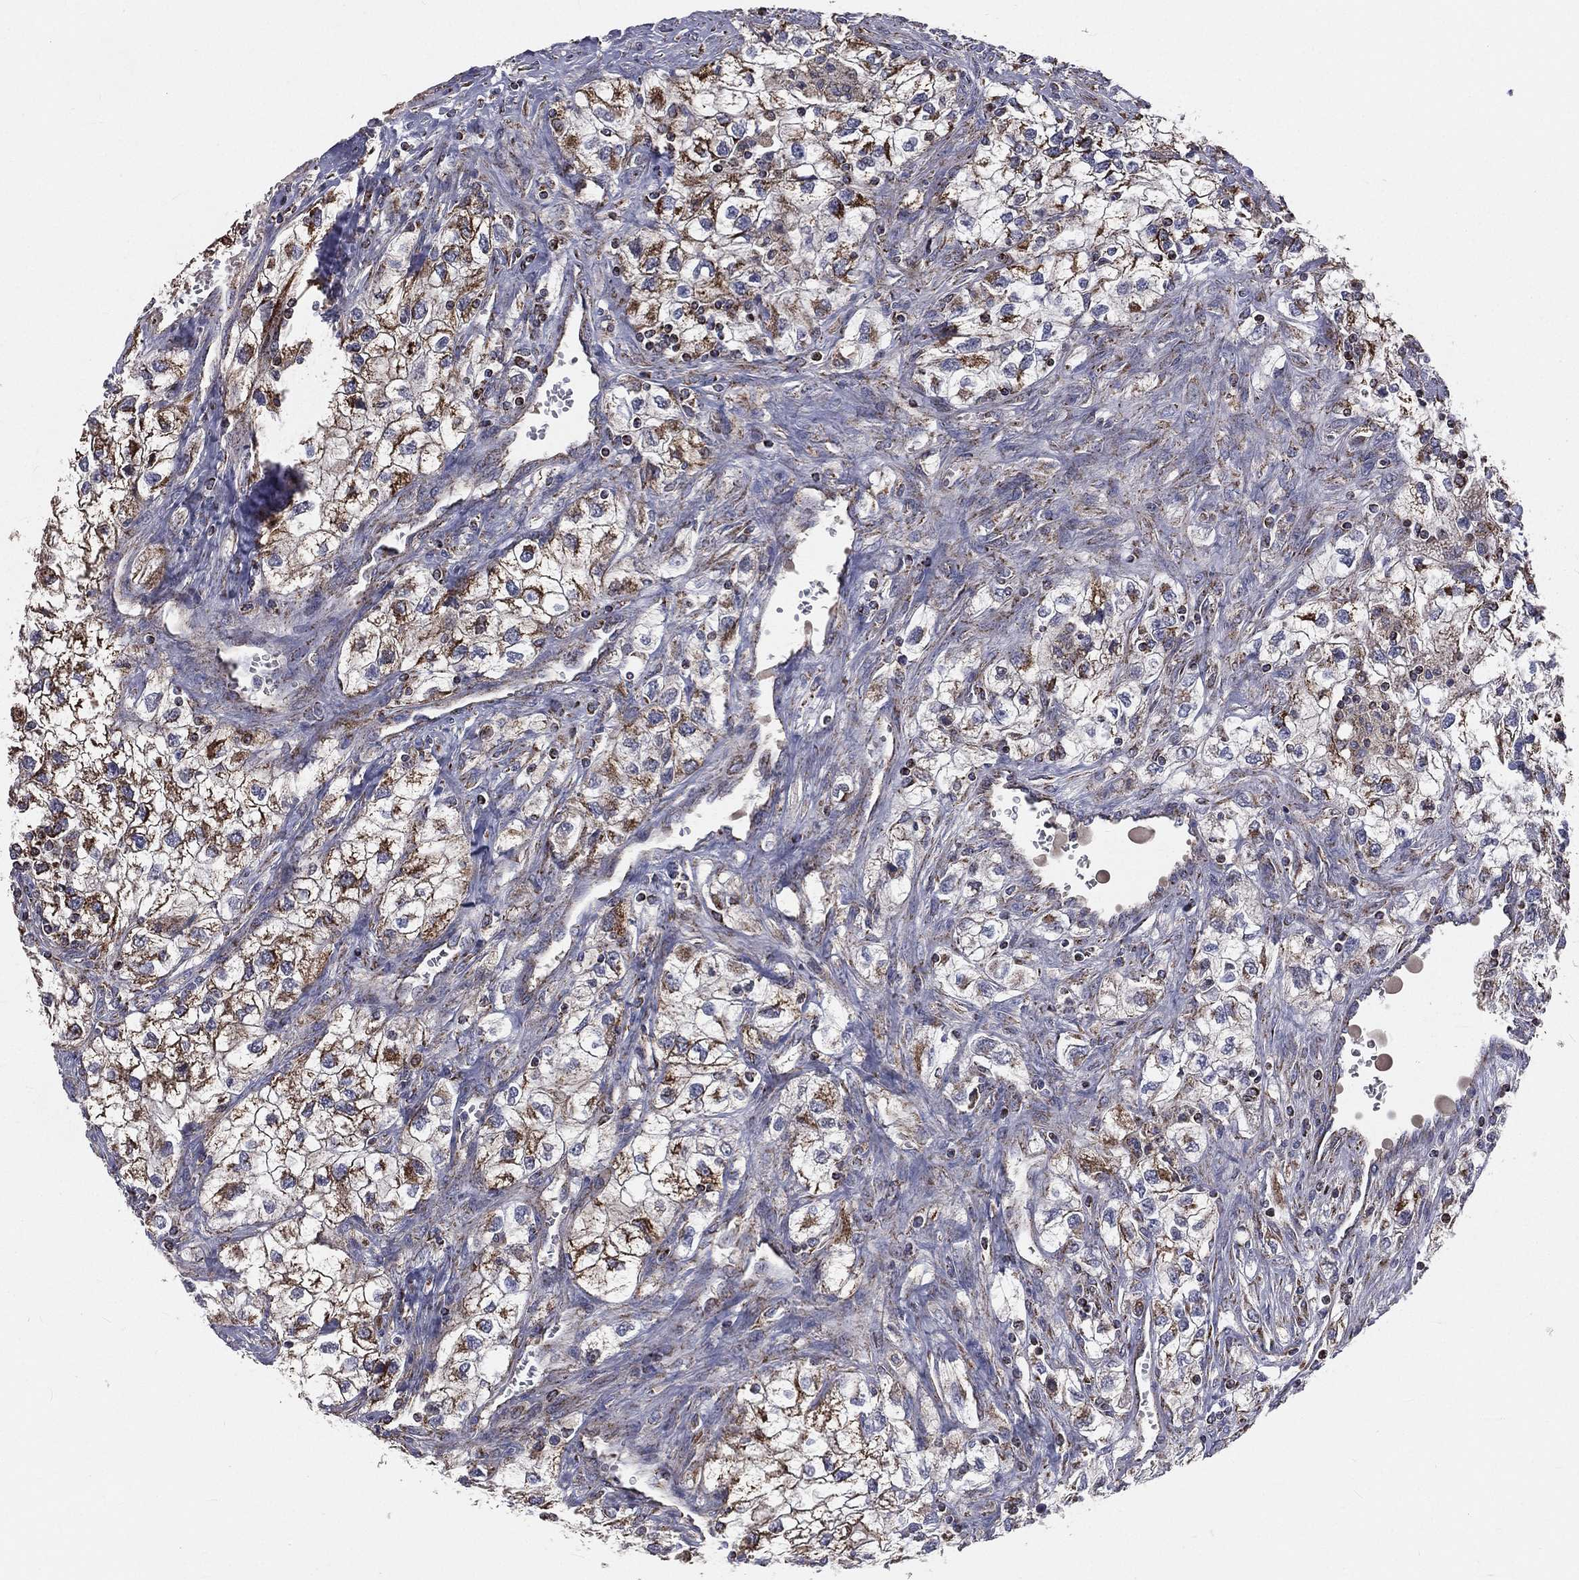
{"staining": {"intensity": "strong", "quantity": ">75%", "location": "cytoplasmic/membranous"}, "tissue": "renal cancer", "cell_type": "Tumor cells", "image_type": "cancer", "snomed": [{"axis": "morphology", "description": "Adenocarcinoma, NOS"}, {"axis": "topography", "description": "Kidney"}], "caption": "Immunohistochemistry (DAB (3,3'-diaminobenzidine)) staining of human renal cancer (adenocarcinoma) shows strong cytoplasmic/membranous protein expression in approximately >75% of tumor cells.", "gene": "GPD1", "patient": {"sex": "male", "age": 59}}